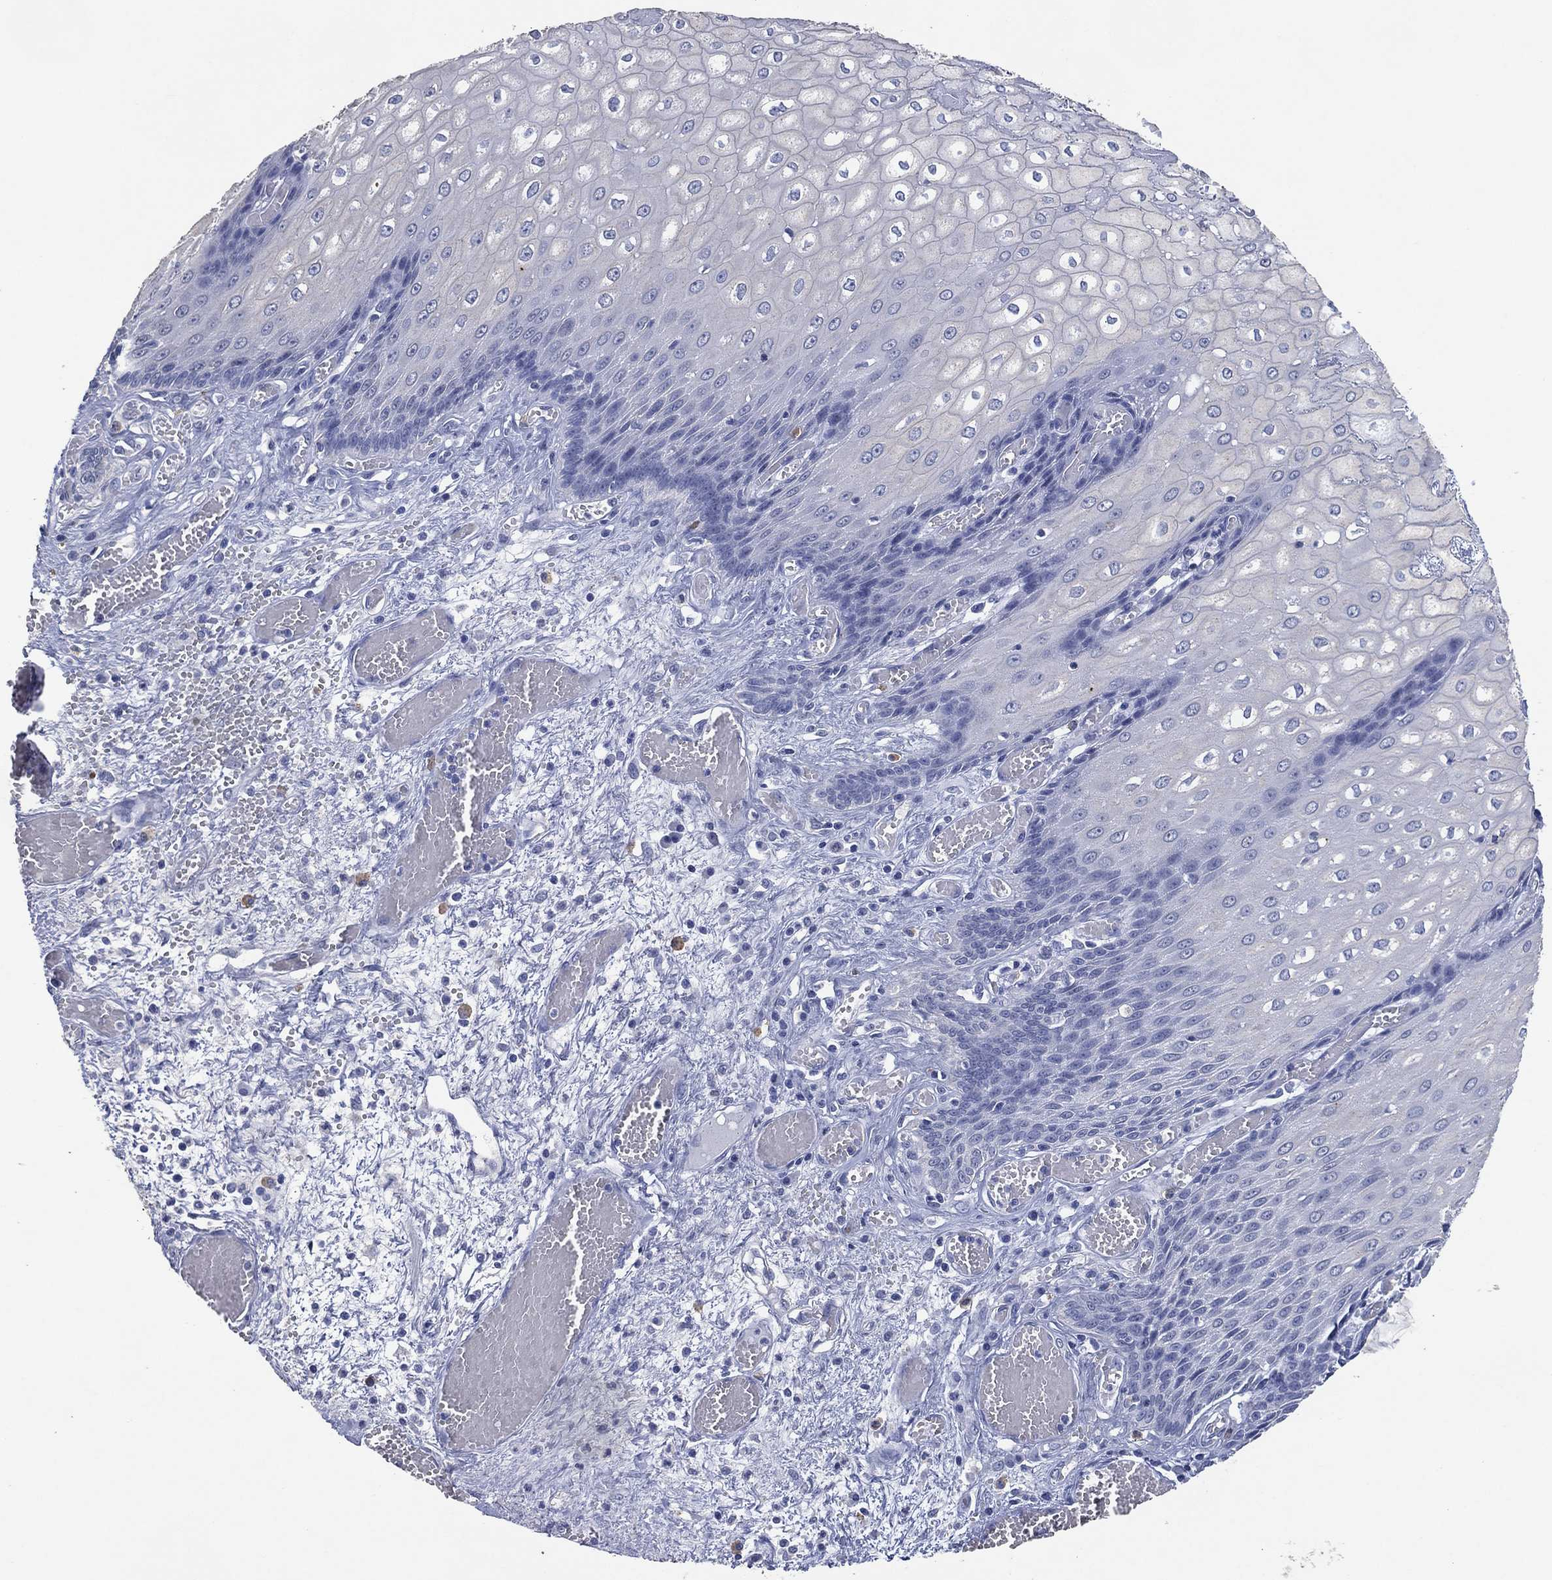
{"staining": {"intensity": "negative", "quantity": "none", "location": "none"}, "tissue": "esophagus", "cell_type": "Squamous epithelial cells", "image_type": "normal", "snomed": [{"axis": "morphology", "description": "Normal tissue, NOS"}, {"axis": "topography", "description": "Esophagus"}], "caption": "Squamous epithelial cells are negative for protein expression in unremarkable human esophagus. (DAB immunohistochemistry (IHC), high magnification).", "gene": "FSCN2", "patient": {"sex": "male", "age": 58}}